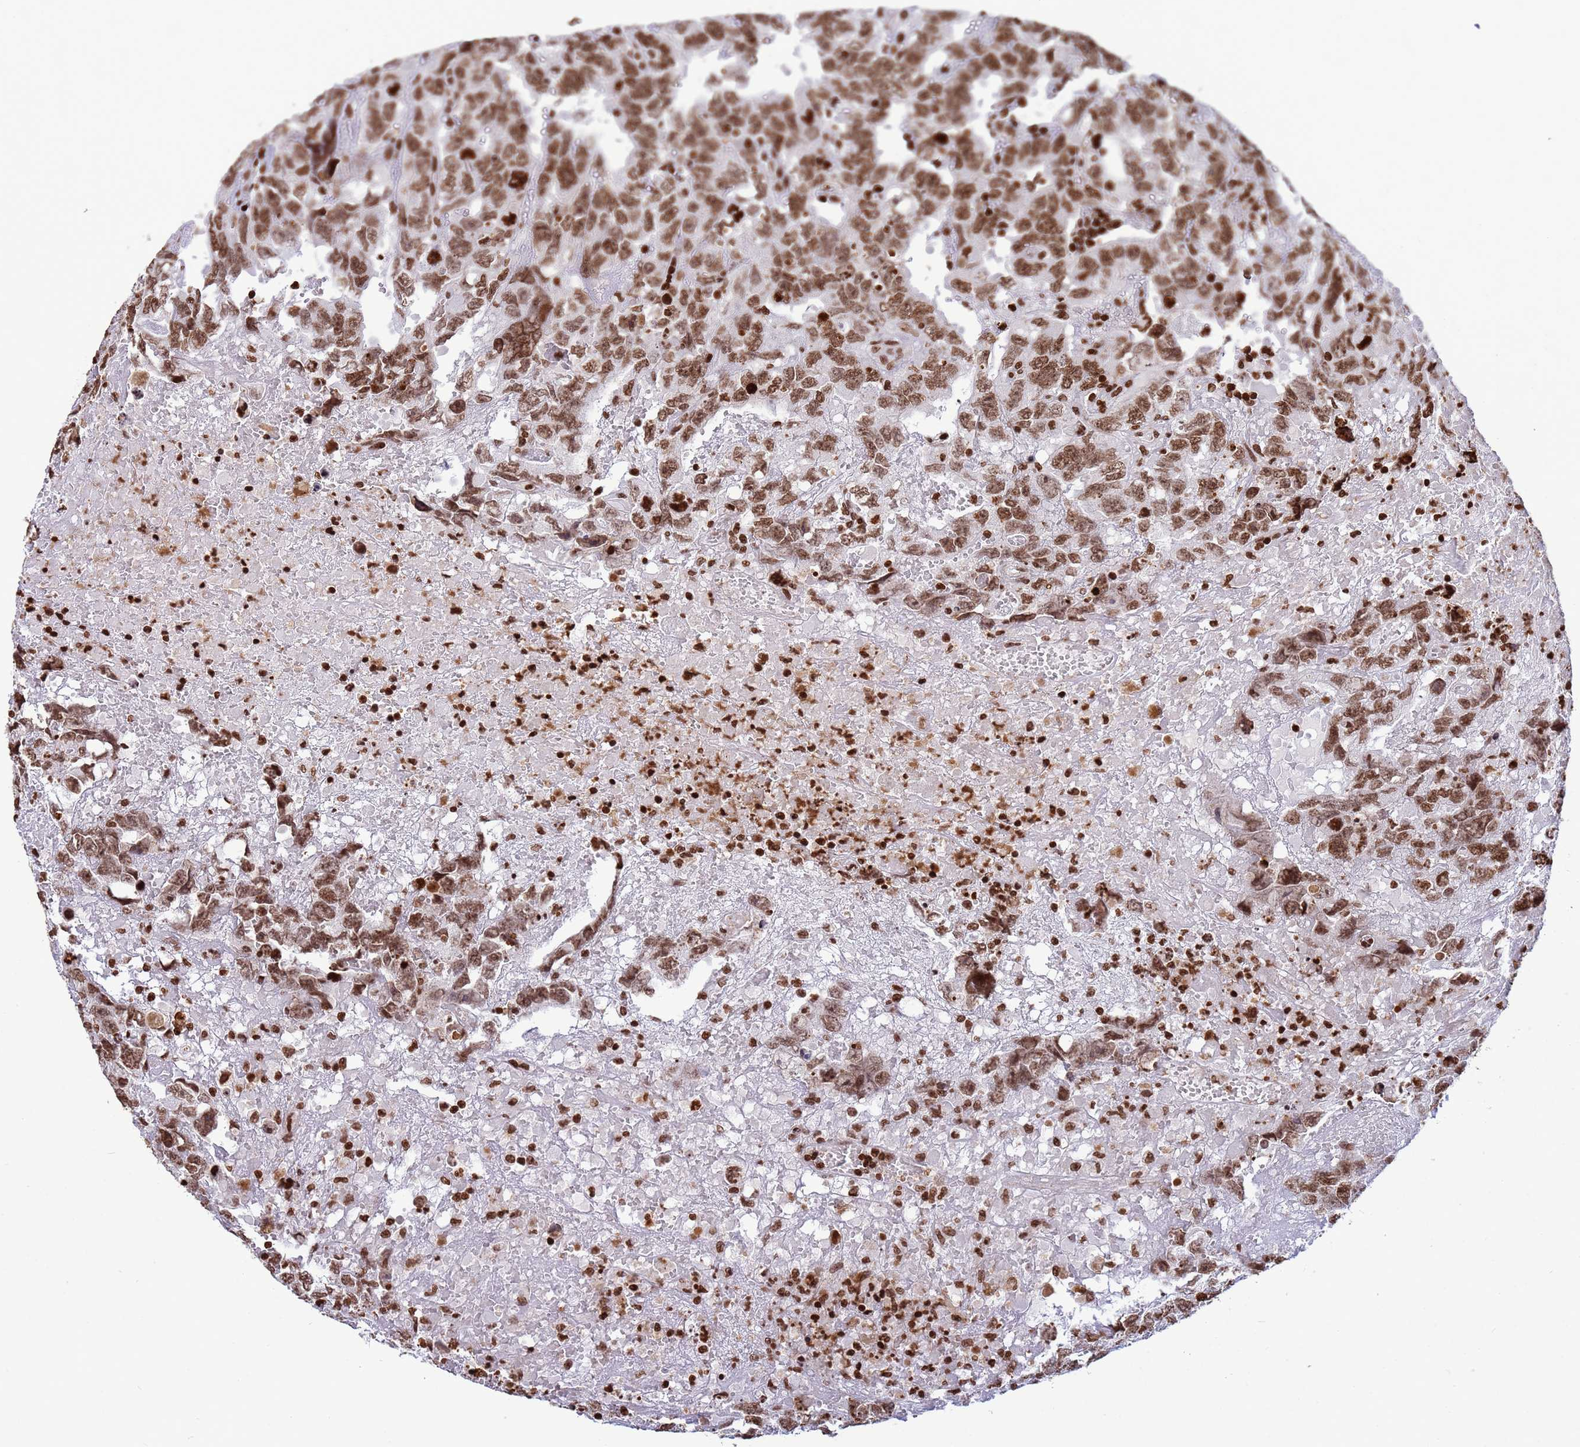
{"staining": {"intensity": "moderate", "quantity": ">75%", "location": "nuclear"}, "tissue": "testis cancer", "cell_type": "Tumor cells", "image_type": "cancer", "snomed": [{"axis": "morphology", "description": "Carcinoma, Embryonal, NOS"}, {"axis": "topography", "description": "Testis"}], "caption": "Immunohistochemical staining of human testis embryonal carcinoma reveals medium levels of moderate nuclear protein expression in about >75% of tumor cells. Nuclei are stained in blue.", "gene": "H3-3B", "patient": {"sex": "male", "age": 45}}